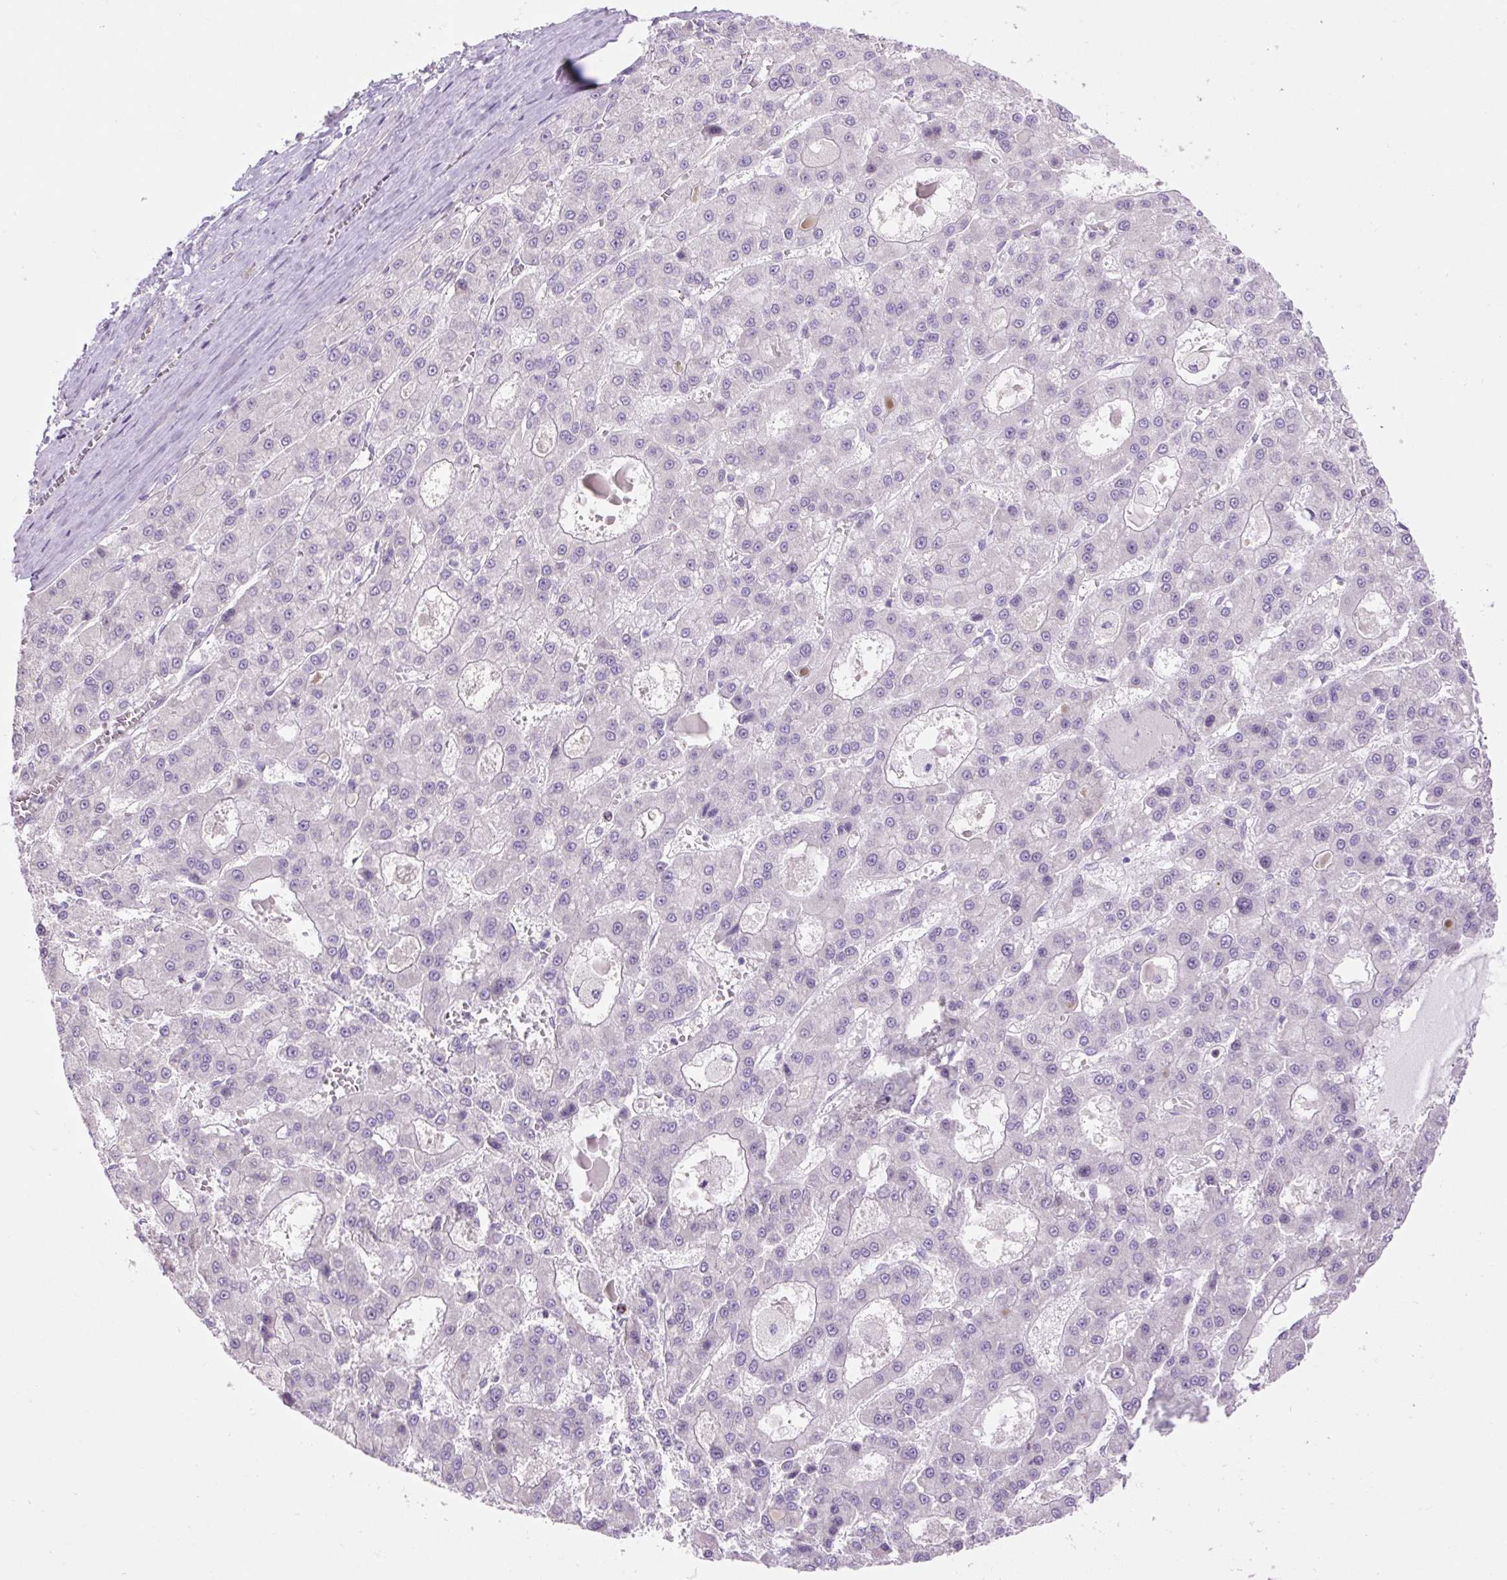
{"staining": {"intensity": "negative", "quantity": "none", "location": "none"}, "tissue": "liver cancer", "cell_type": "Tumor cells", "image_type": "cancer", "snomed": [{"axis": "morphology", "description": "Carcinoma, Hepatocellular, NOS"}, {"axis": "topography", "description": "Liver"}], "caption": "This micrograph is of liver hepatocellular carcinoma stained with IHC to label a protein in brown with the nuclei are counter-stained blue. There is no staining in tumor cells. Brightfield microscopy of IHC stained with DAB (brown) and hematoxylin (blue), captured at high magnification.", "gene": "GRID2", "patient": {"sex": "male", "age": 70}}